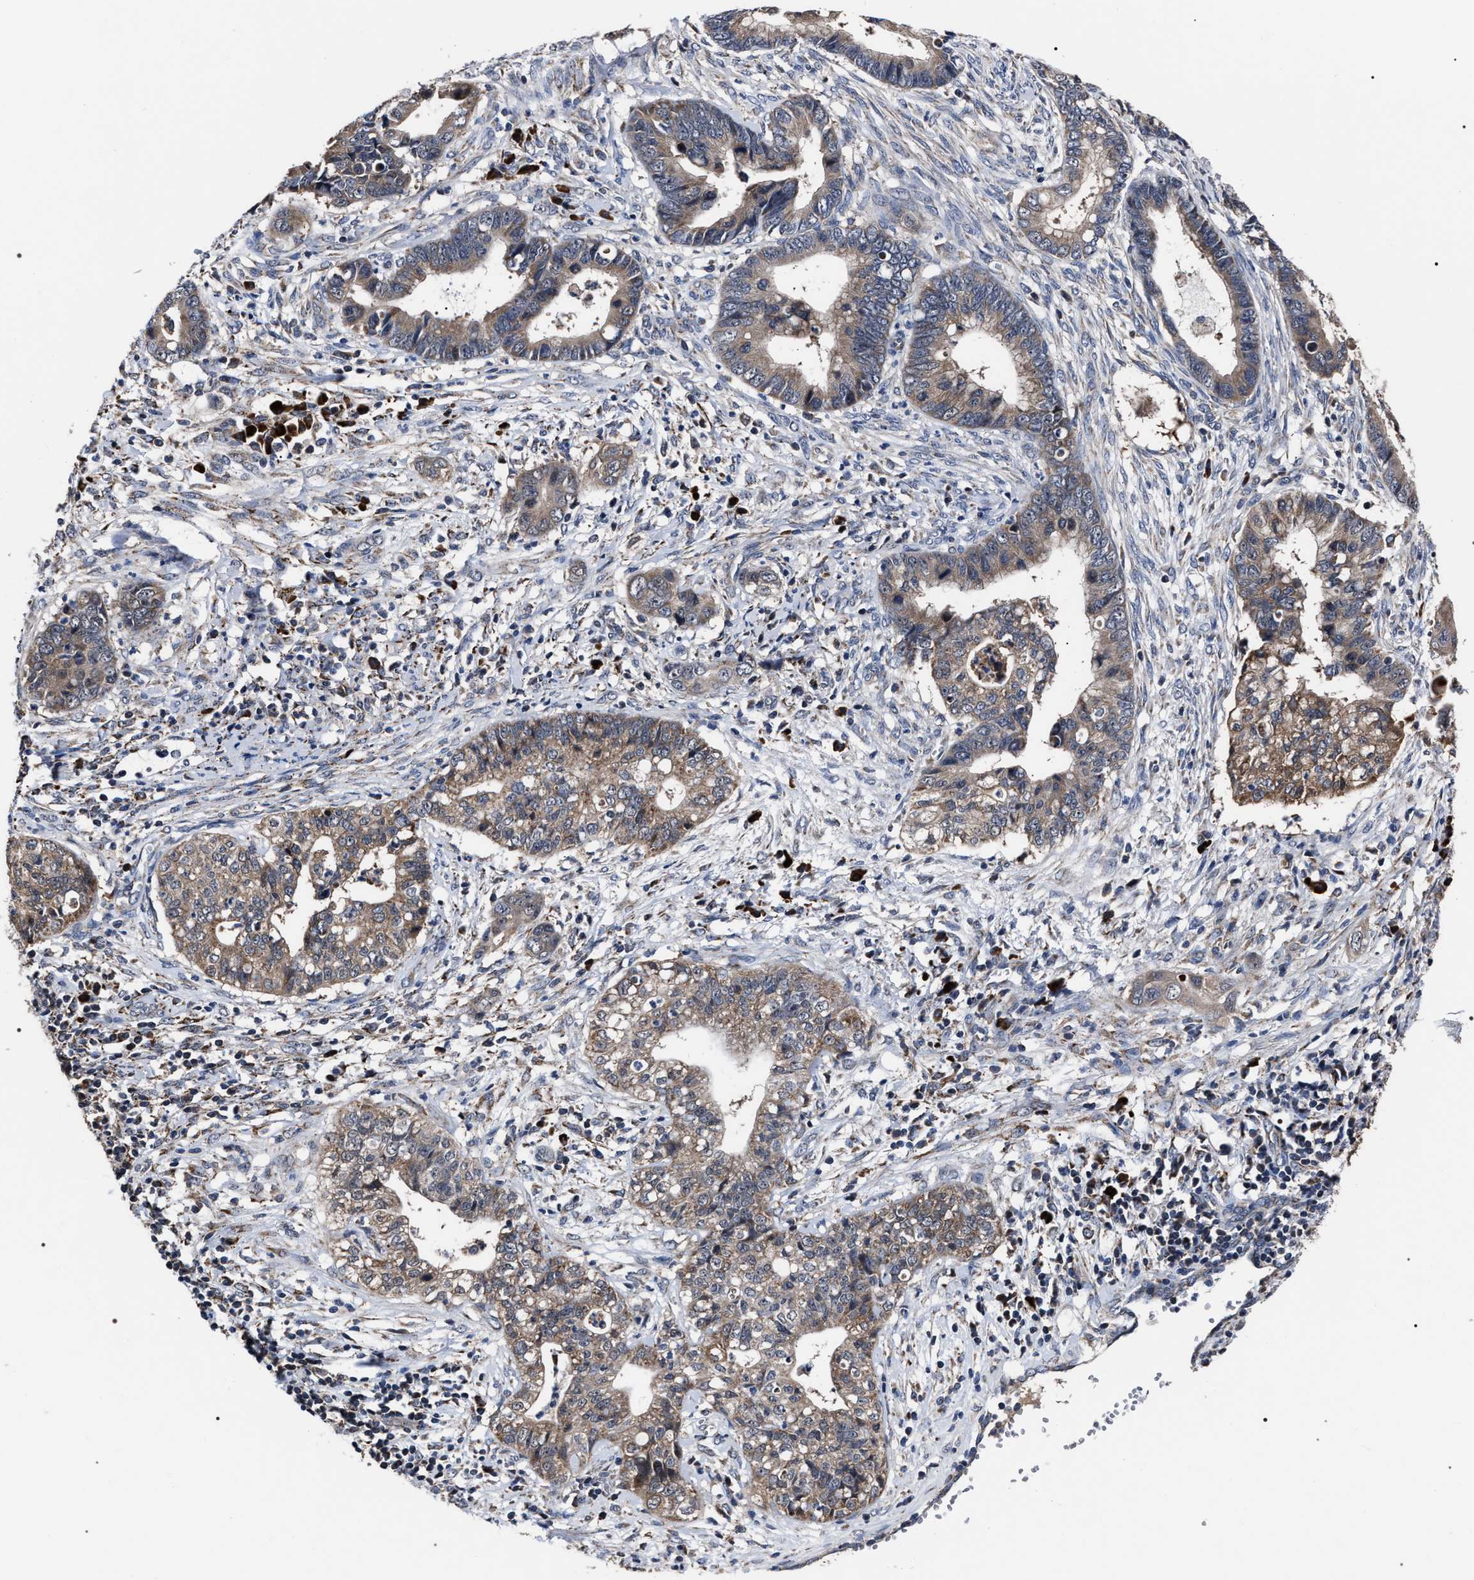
{"staining": {"intensity": "moderate", "quantity": ">75%", "location": "cytoplasmic/membranous"}, "tissue": "cervical cancer", "cell_type": "Tumor cells", "image_type": "cancer", "snomed": [{"axis": "morphology", "description": "Adenocarcinoma, NOS"}, {"axis": "topography", "description": "Cervix"}], "caption": "Brown immunohistochemical staining in cervical cancer demonstrates moderate cytoplasmic/membranous staining in about >75% of tumor cells.", "gene": "MACC1", "patient": {"sex": "female", "age": 44}}